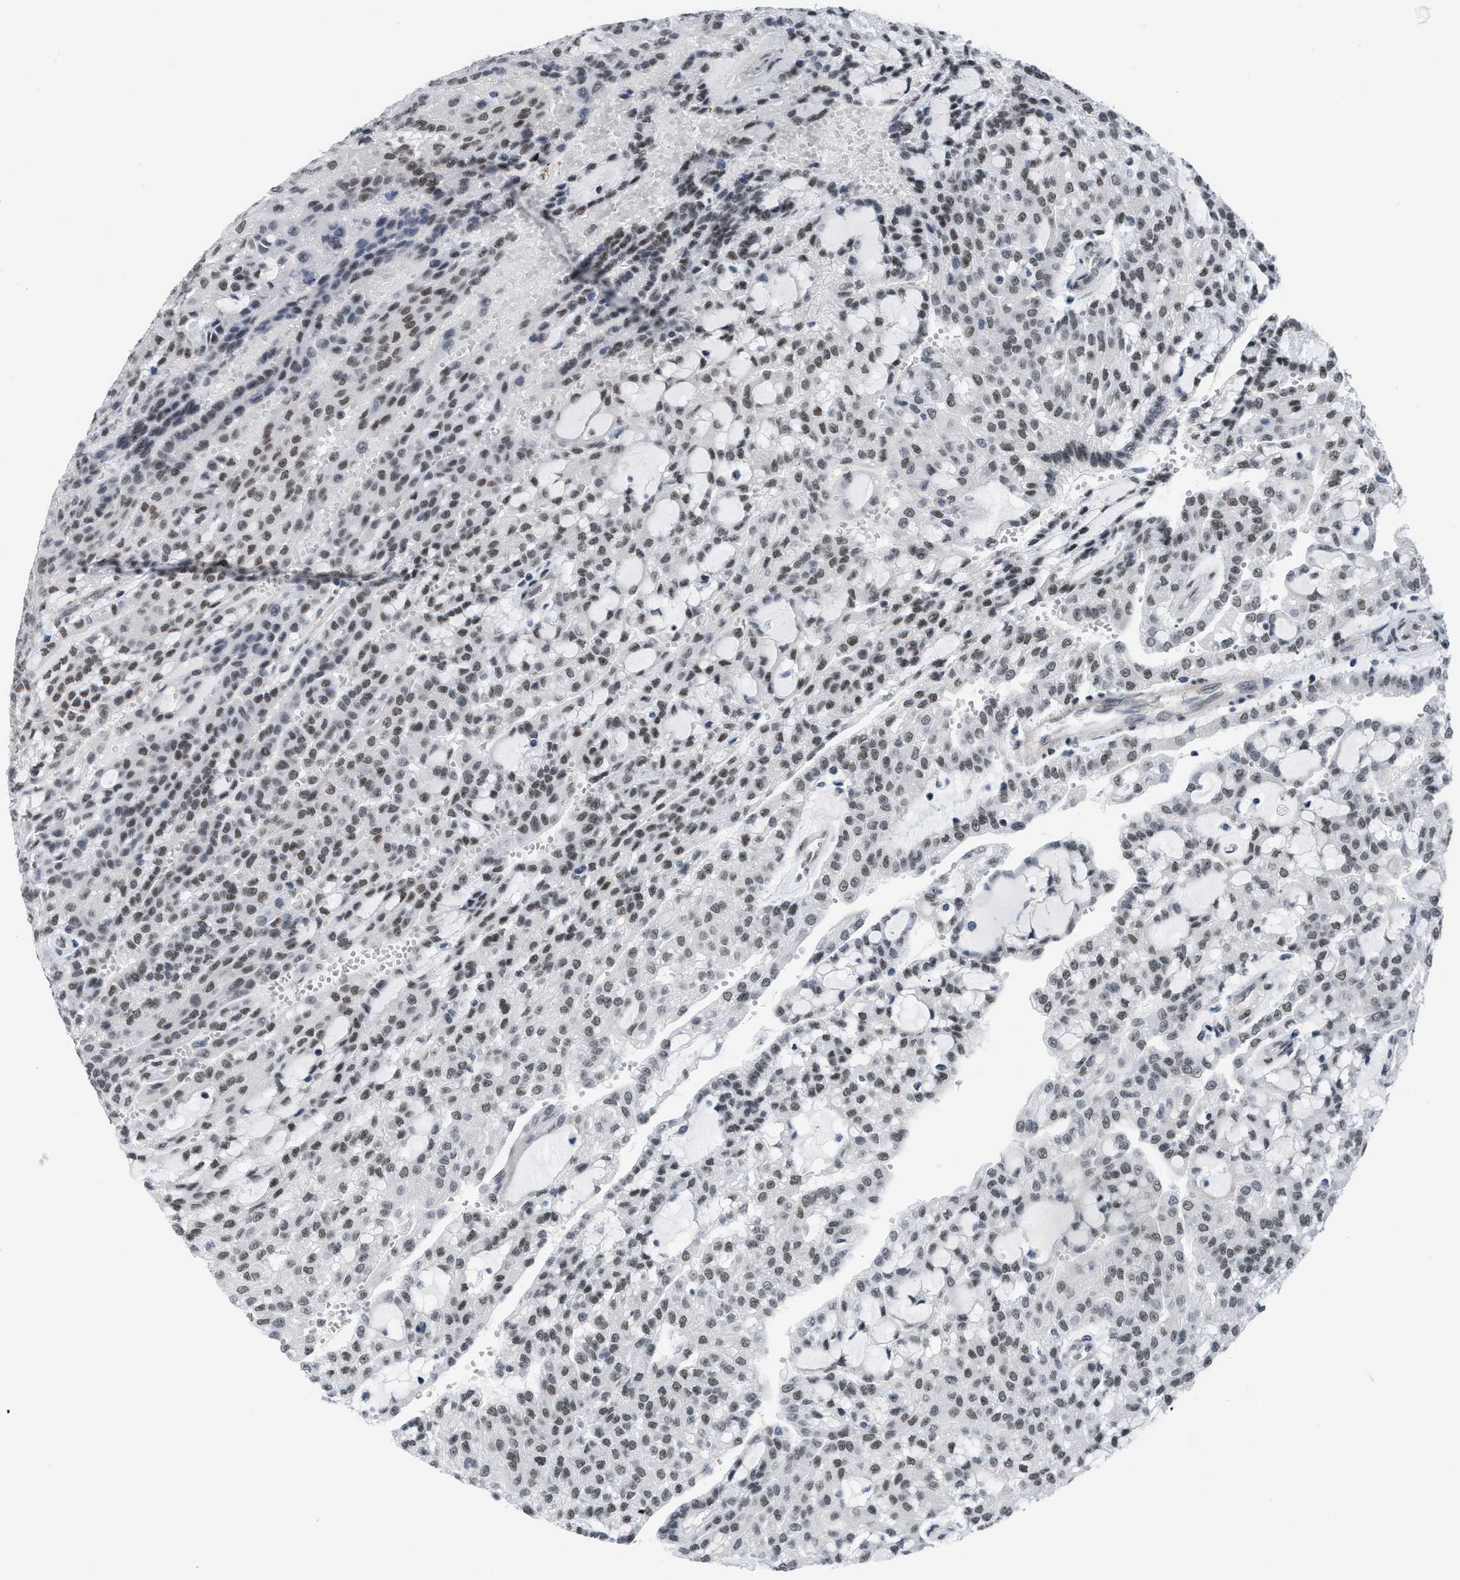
{"staining": {"intensity": "weak", "quantity": ">75%", "location": "nuclear"}, "tissue": "renal cancer", "cell_type": "Tumor cells", "image_type": "cancer", "snomed": [{"axis": "morphology", "description": "Adenocarcinoma, NOS"}, {"axis": "topography", "description": "Kidney"}], "caption": "Protein expression analysis of human adenocarcinoma (renal) reveals weak nuclear expression in approximately >75% of tumor cells. The staining is performed using DAB (3,3'-diaminobenzidine) brown chromogen to label protein expression. The nuclei are counter-stained blue using hematoxylin.", "gene": "MIER1", "patient": {"sex": "male", "age": 63}}